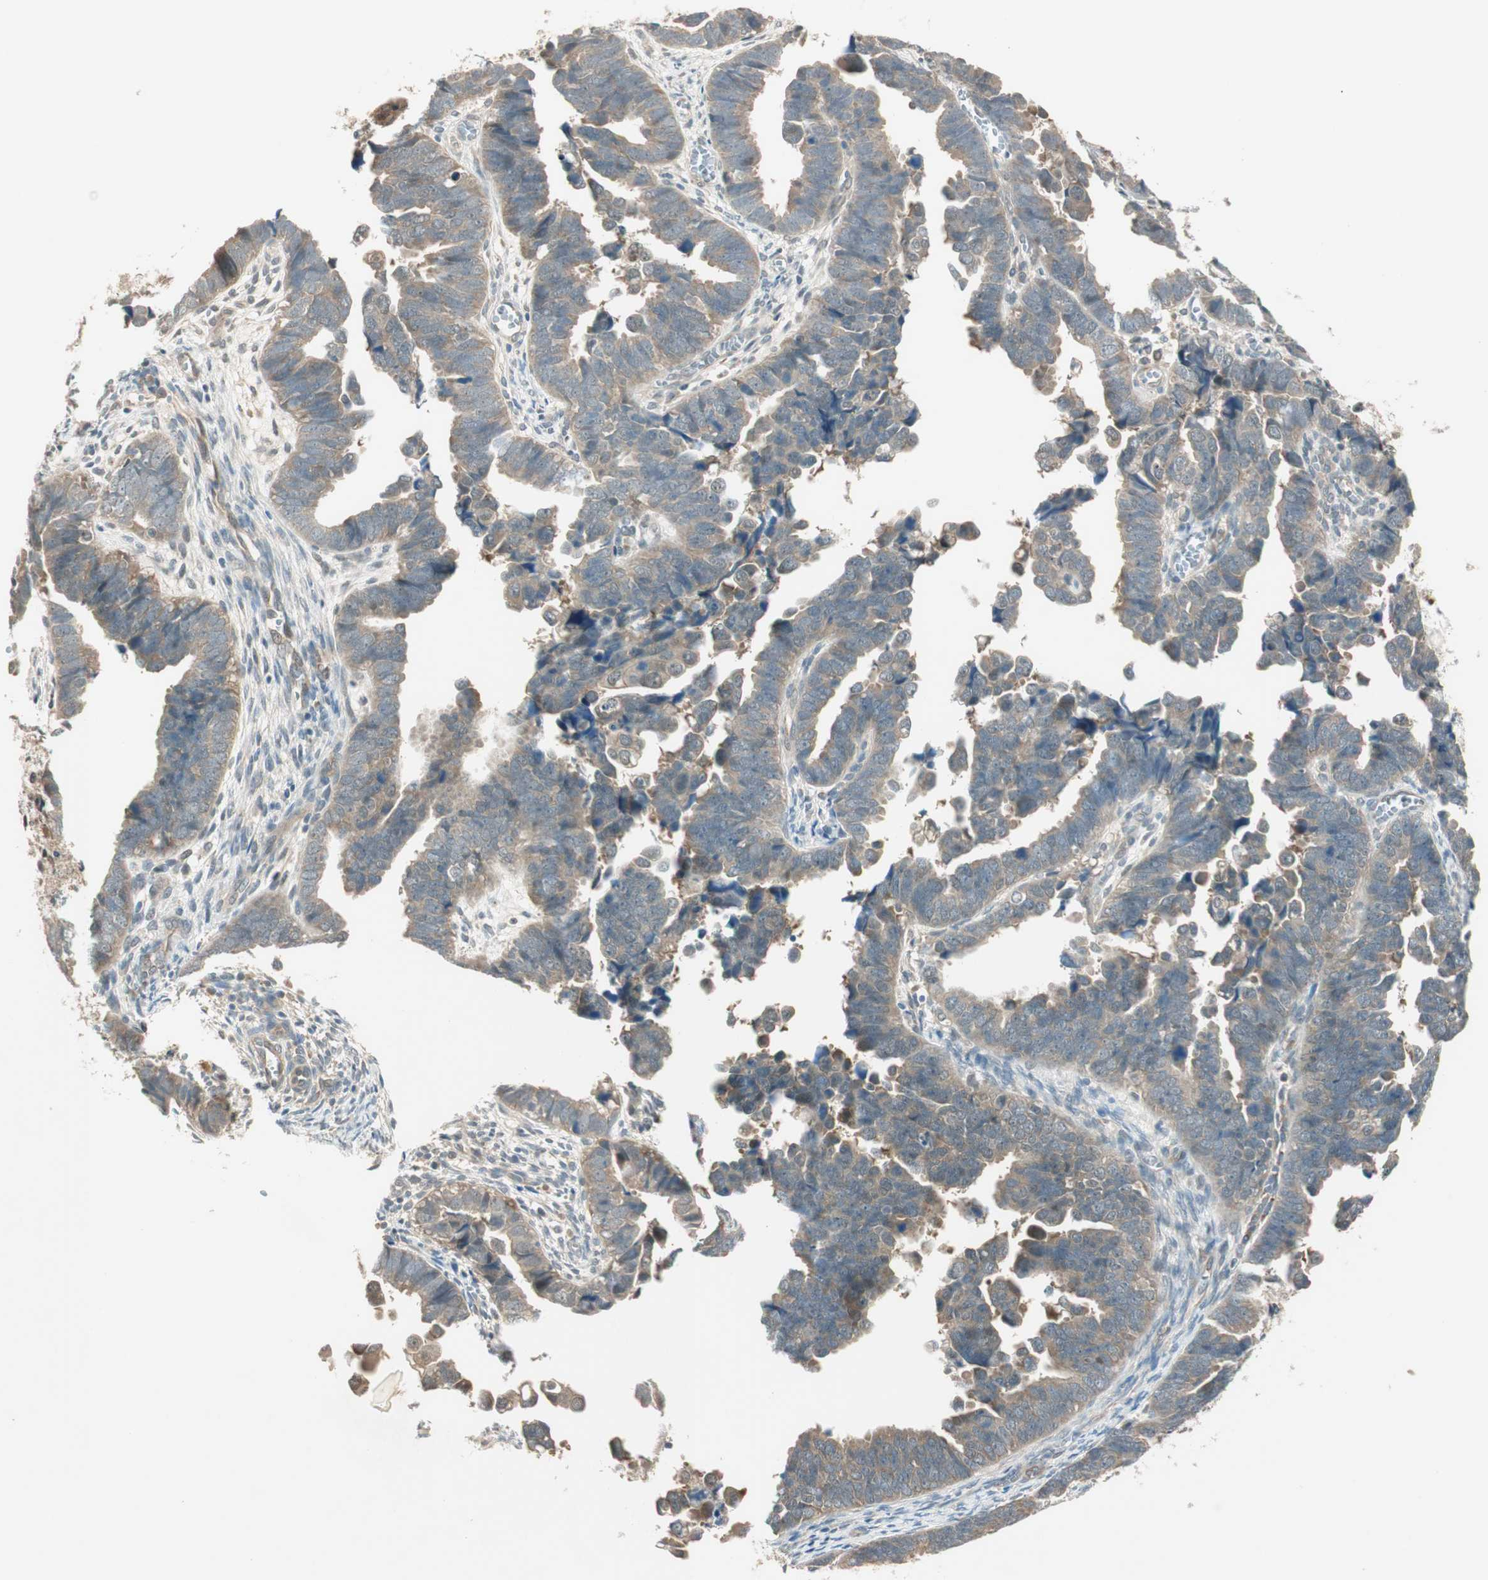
{"staining": {"intensity": "weak", "quantity": ">75%", "location": "cytoplasmic/membranous"}, "tissue": "endometrial cancer", "cell_type": "Tumor cells", "image_type": "cancer", "snomed": [{"axis": "morphology", "description": "Adenocarcinoma, NOS"}, {"axis": "topography", "description": "Endometrium"}], "caption": "This histopathology image demonstrates immunohistochemistry (IHC) staining of adenocarcinoma (endometrial), with low weak cytoplasmic/membranous staining in about >75% of tumor cells.", "gene": "PSMD8", "patient": {"sex": "female", "age": 75}}